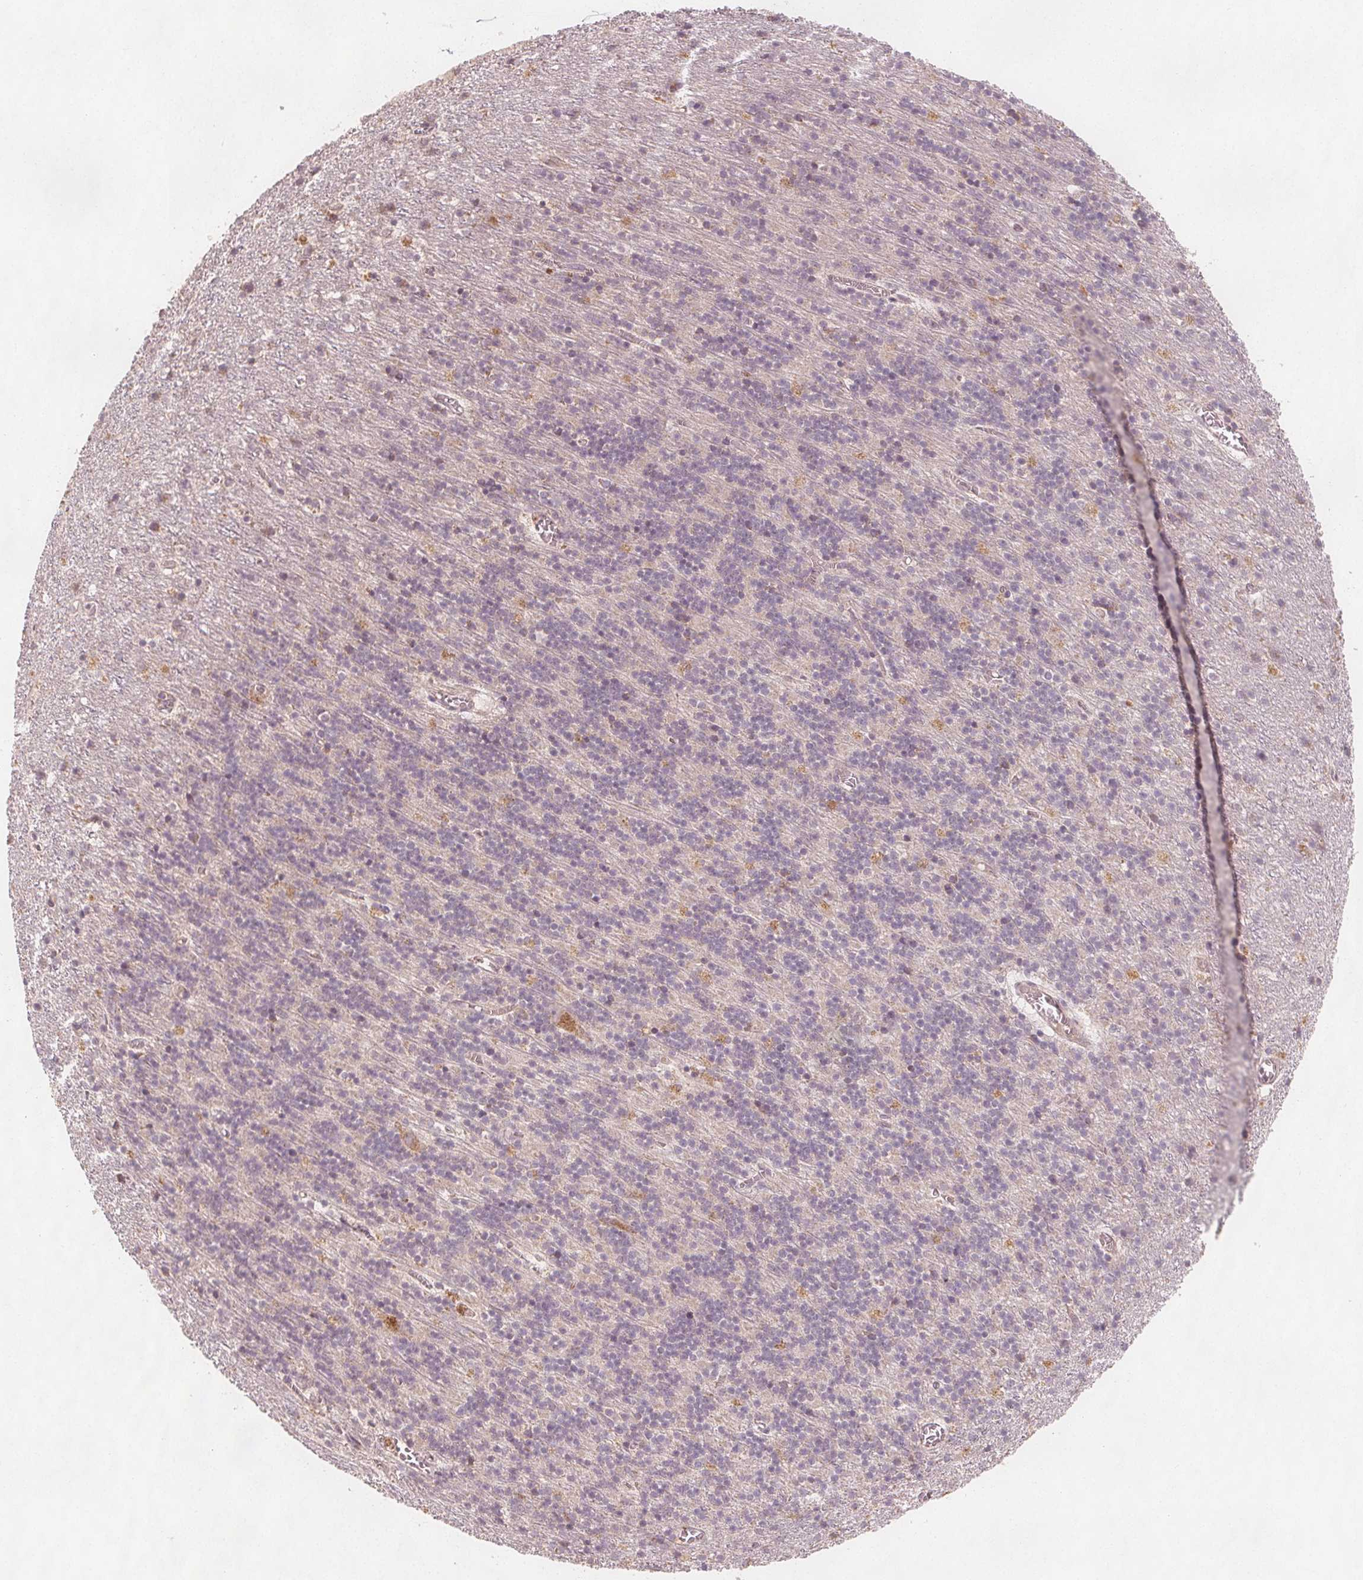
{"staining": {"intensity": "negative", "quantity": "none", "location": "none"}, "tissue": "cerebellum", "cell_type": "Cells in granular layer", "image_type": "normal", "snomed": [{"axis": "morphology", "description": "Normal tissue, NOS"}, {"axis": "topography", "description": "Cerebellum"}], "caption": "This is an immunohistochemistry micrograph of benign human cerebellum. There is no staining in cells in granular layer.", "gene": "NCSTN", "patient": {"sex": "male", "age": 70}}